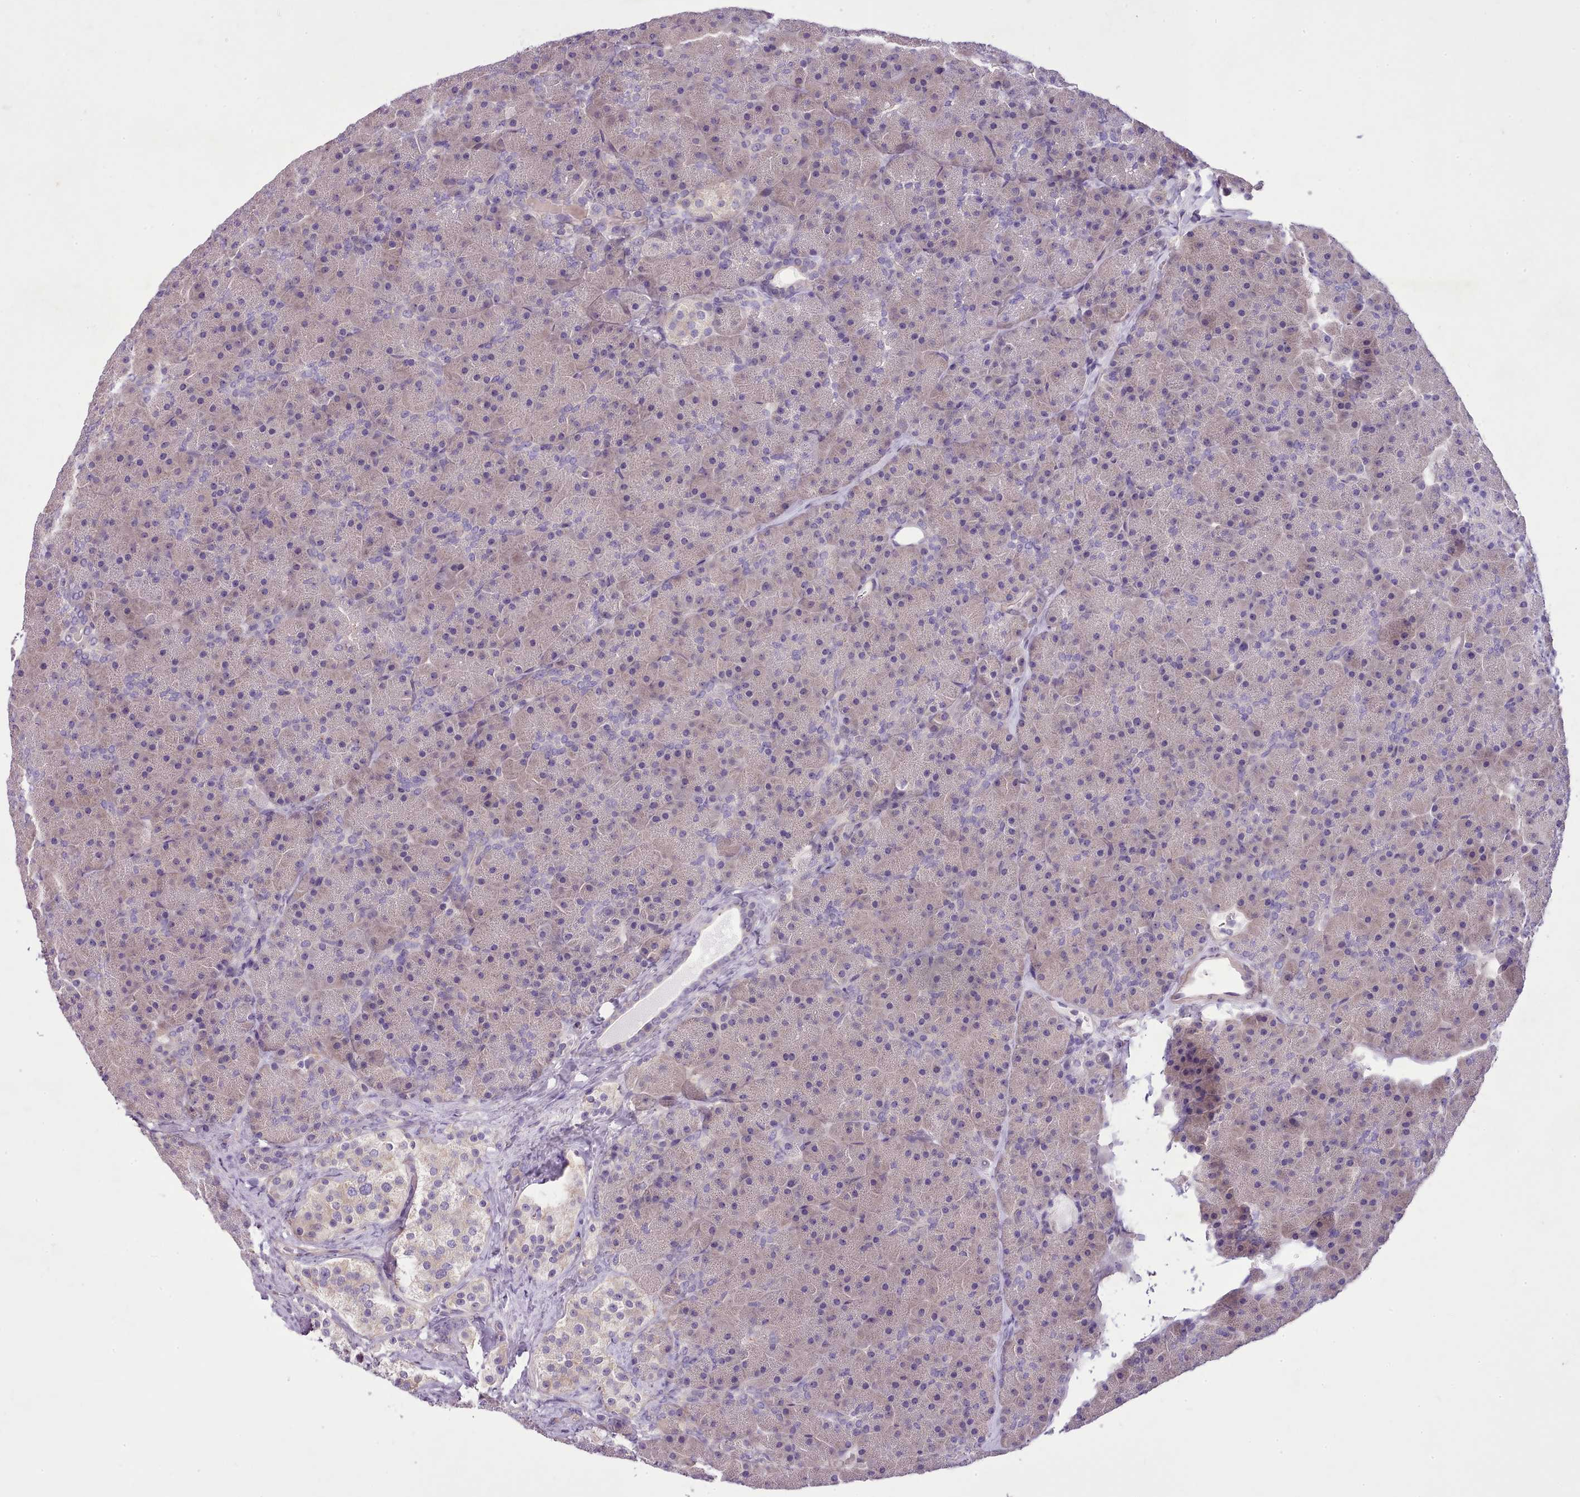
{"staining": {"intensity": "weak", "quantity": "<25%", "location": "cytoplasmic/membranous,nuclear"}, "tissue": "pancreas", "cell_type": "Exocrine glandular cells", "image_type": "normal", "snomed": [{"axis": "morphology", "description": "Normal tissue, NOS"}, {"axis": "topography", "description": "Pancreas"}], "caption": "Exocrine glandular cells show no significant protein expression in normal pancreas. The staining is performed using DAB (3,3'-diaminobenzidine) brown chromogen with nuclei counter-stained in using hematoxylin.", "gene": "SETX", "patient": {"sex": "male", "age": 36}}